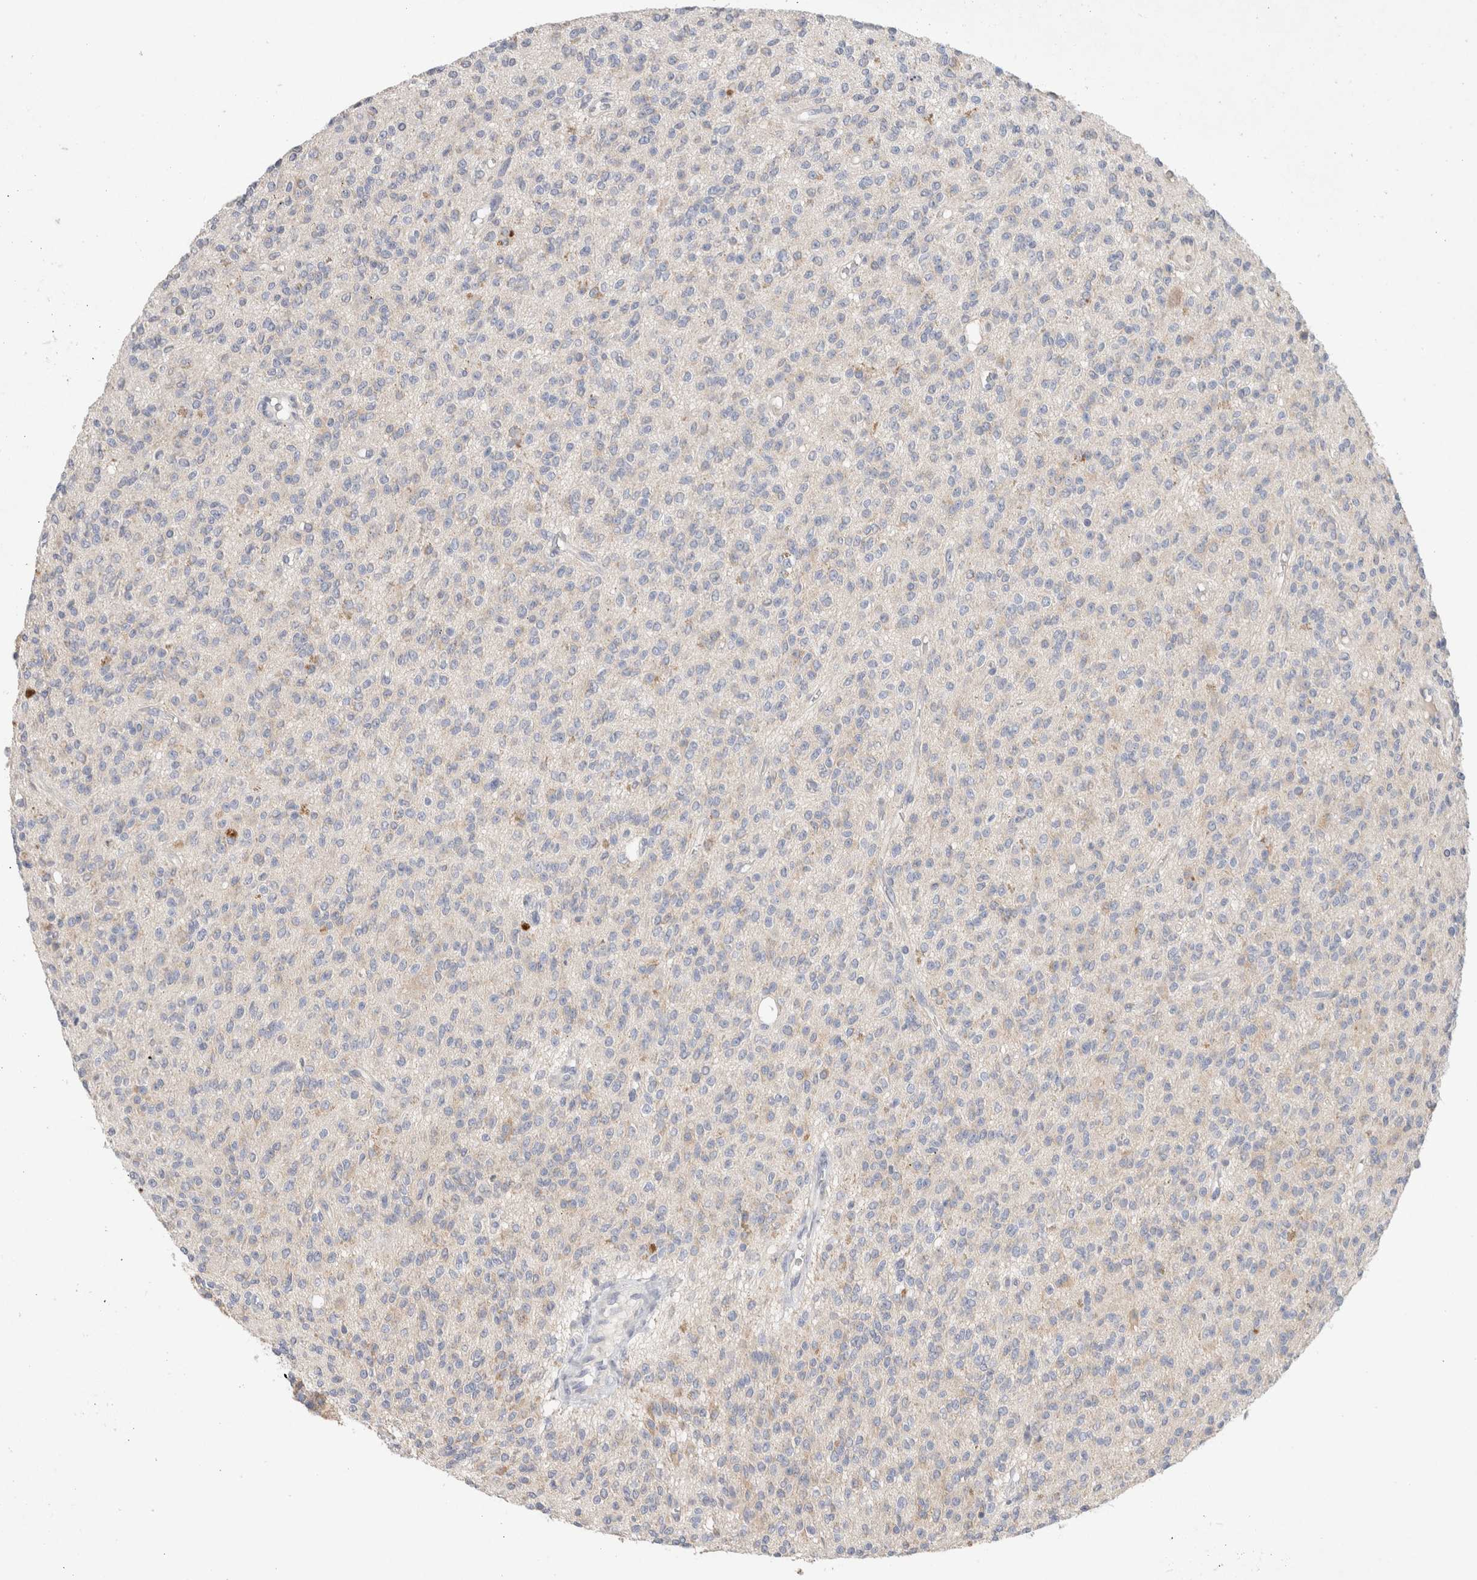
{"staining": {"intensity": "negative", "quantity": "none", "location": "none"}, "tissue": "glioma", "cell_type": "Tumor cells", "image_type": "cancer", "snomed": [{"axis": "morphology", "description": "Glioma, malignant, High grade"}, {"axis": "topography", "description": "Brain"}], "caption": "Immunohistochemical staining of human glioma exhibits no significant positivity in tumor cells.", "gene": "MPP2", "patient": {"sex": "male", "age": 34}}